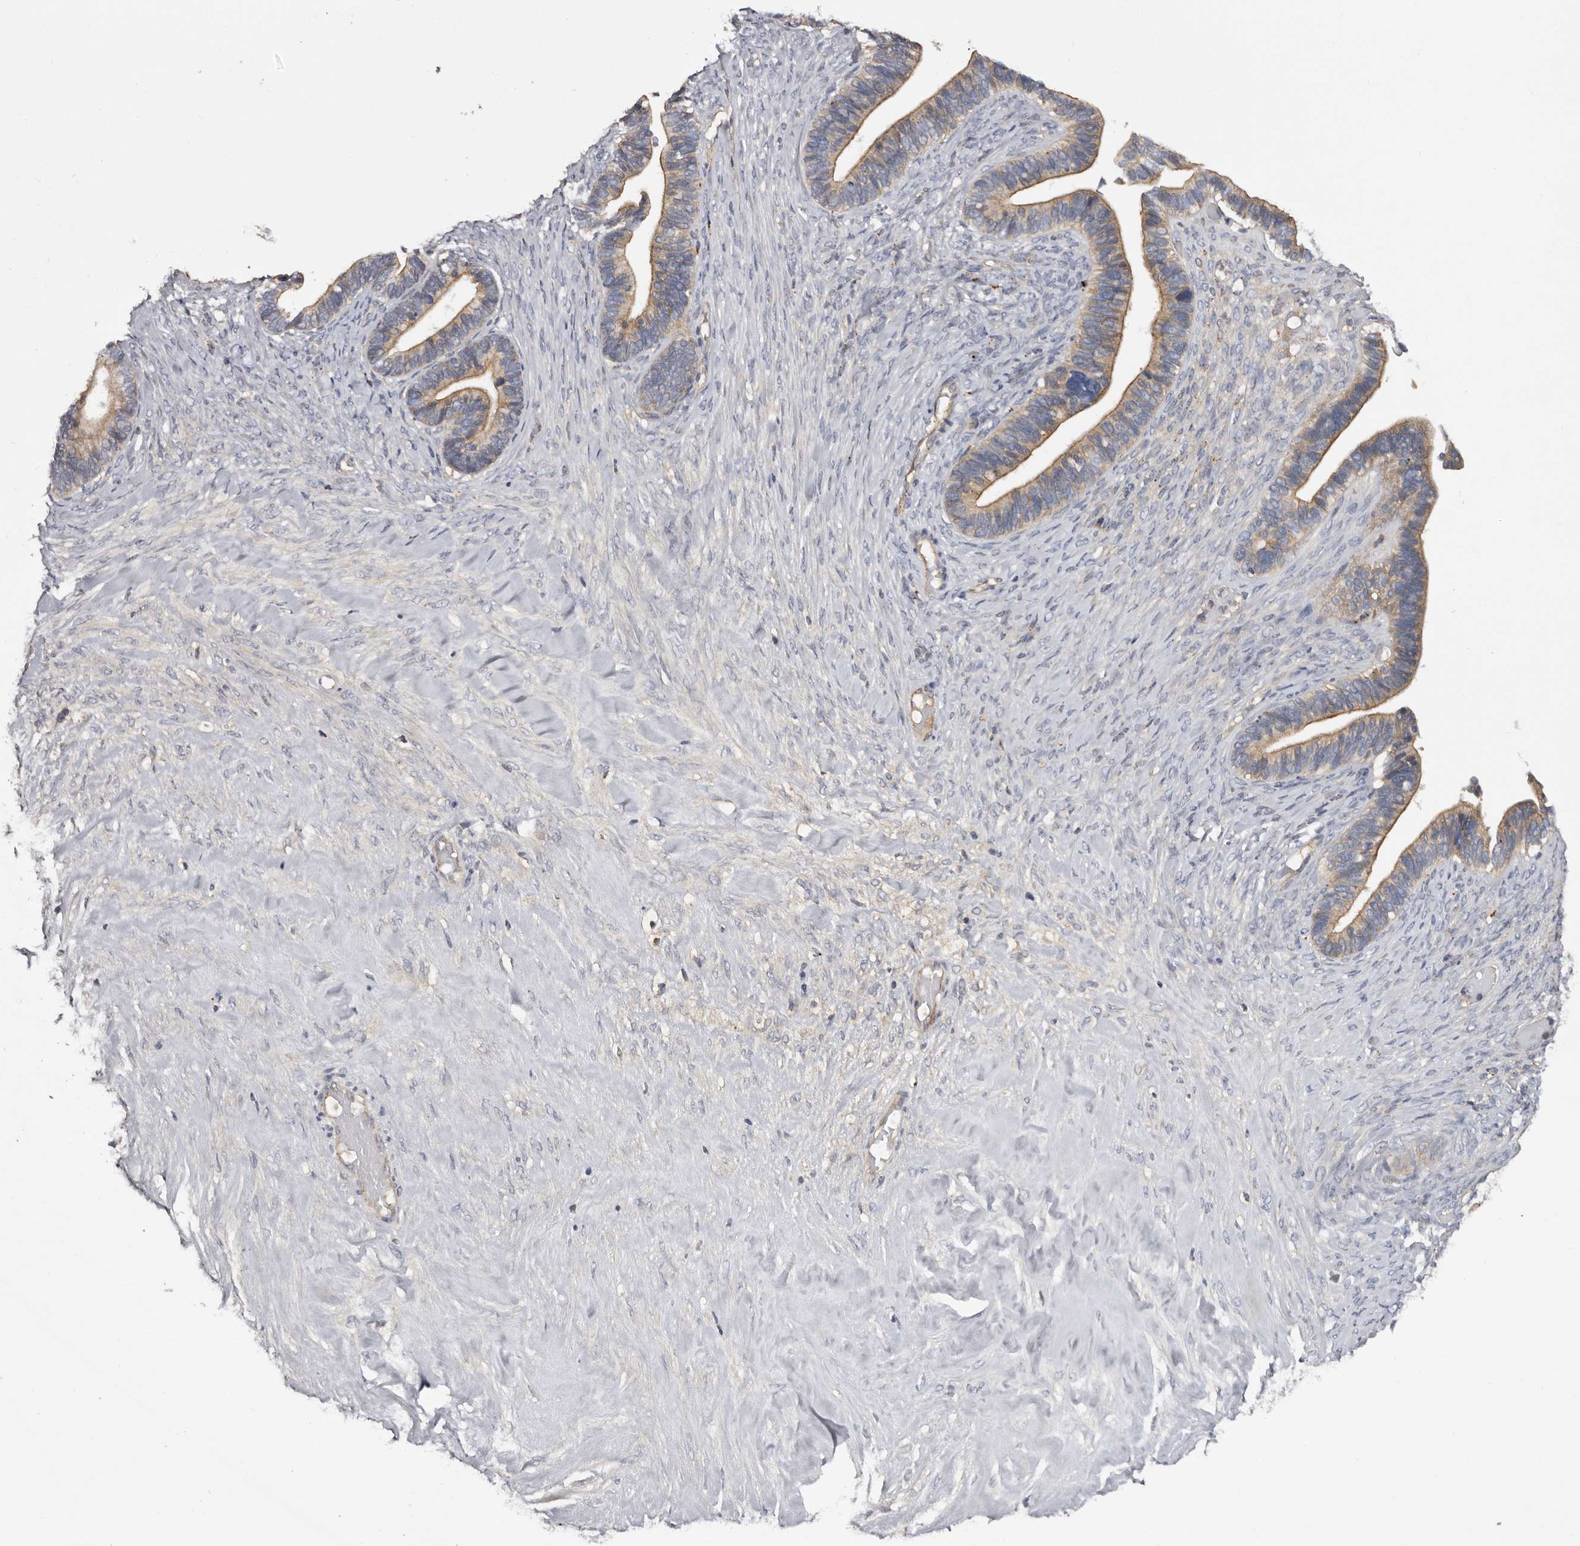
{"staining": {"intensity": "moderate", "quantity": ">75%", "location": "cytoplasmic/membranous"}, "tissue": "ovarian cancer", "cell_type": "Tumor cells", "image_type": "cancer", "snomed": [{"axis": "morphology", "description": "Cystadenocarcinoma, serous, NOS"}, {"axis": "topography", "description": "Ovary"}], "caption": "Protein staining by immunohistochemistry shows moderate cytoplasmic/membranous staining in about >75% of tumor cells in ovarian cancer. (IHC, brightfield microscopy, high magnification).", "gene": "INKA2", "patient": {"sex": "female", "age": 56}}